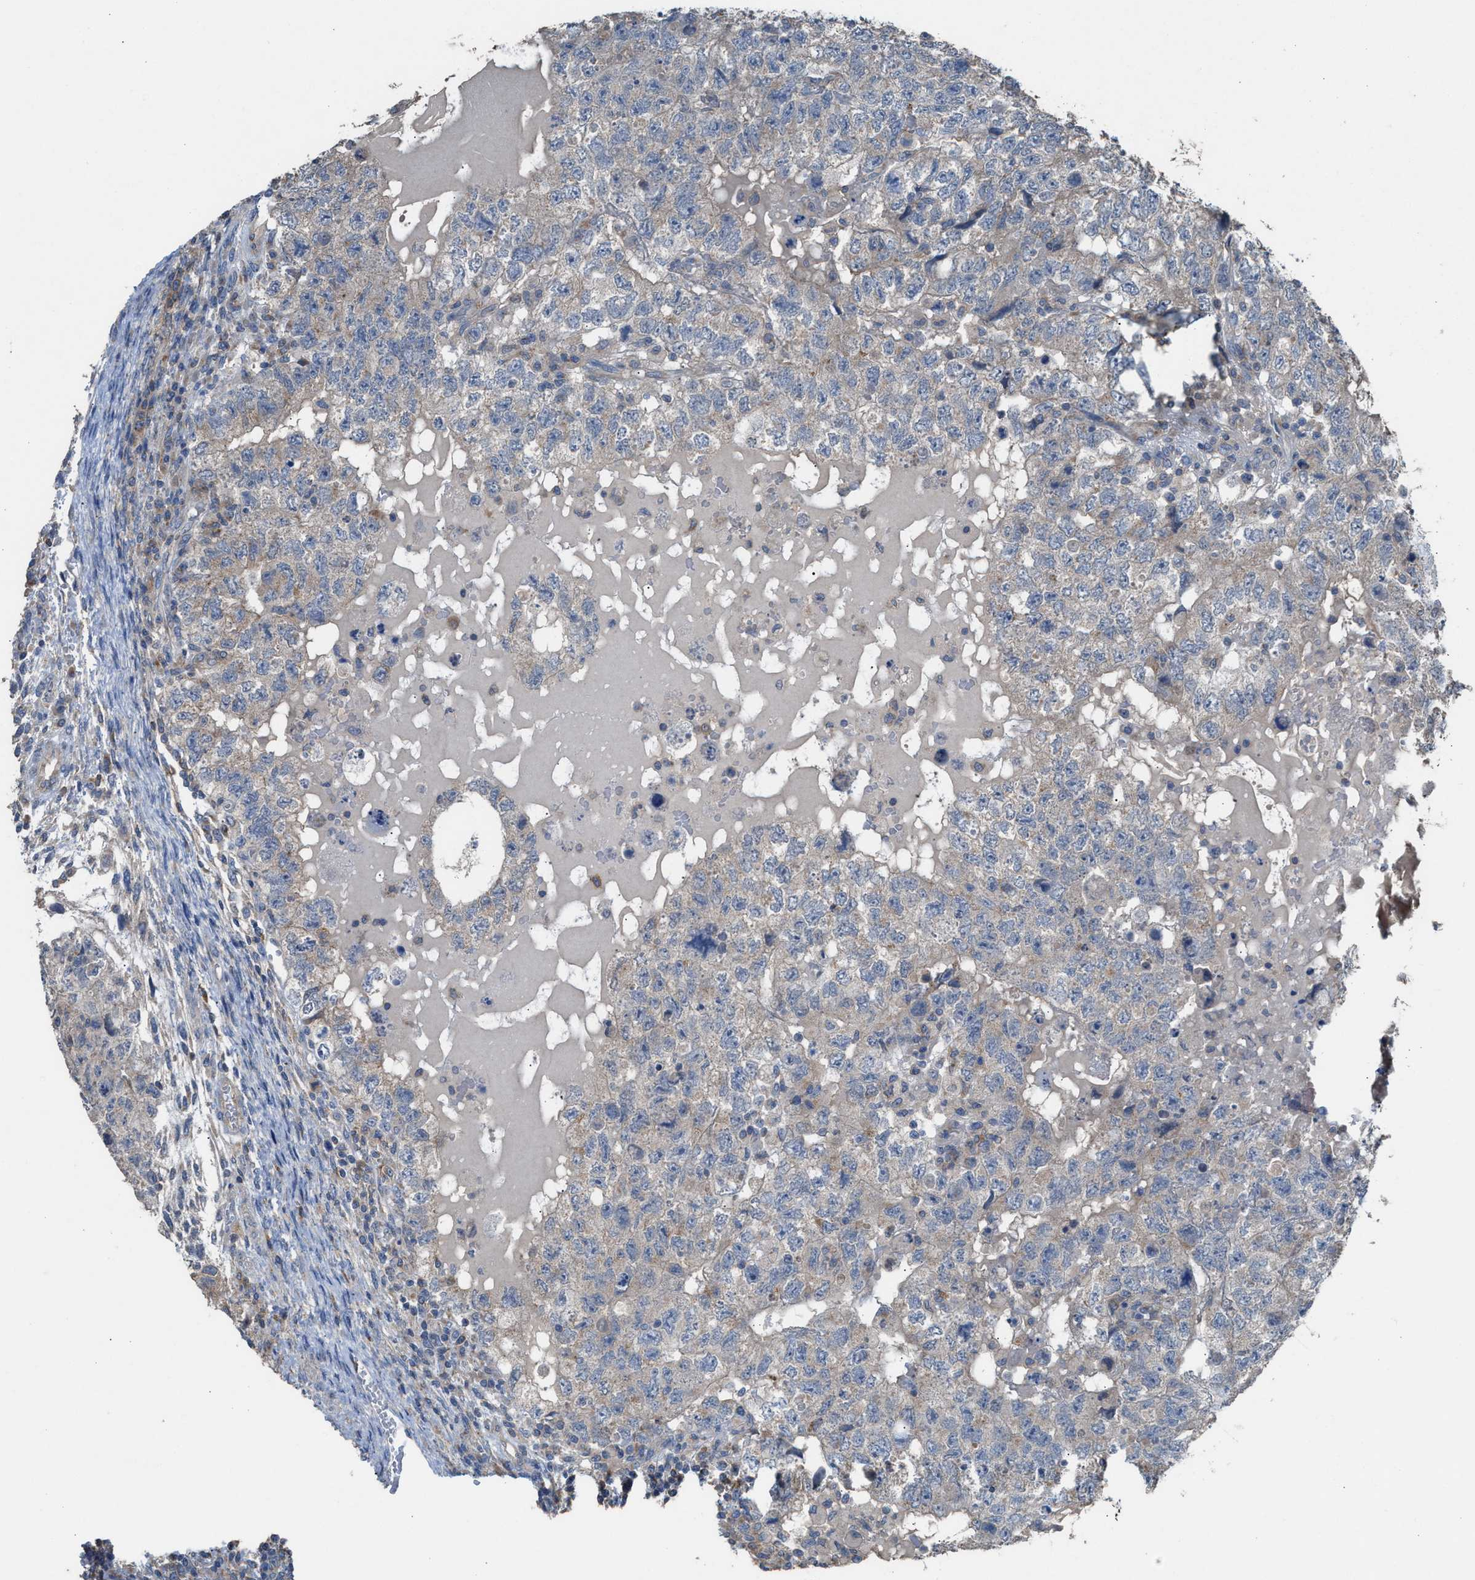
{"staining": {"intensity": "negative", "quantity": "none", "location": "none"}, "tissue": "testis cancer", "cell_type": "Tumor cells", "image_type": "cancer", "snomed": [{"axis": "morphology", "description": "Carcinoma, Embryonal, NOS"}, {"axis": "topography", "description": "Testis"}], "caption": "IHC histopathology image of human embryonal carcinoma (testis) stained for a protein (brown), which reveals no expression in tumor cells.", "gene": "TPK1", "patient": {"sex": "male", "age": 36}}